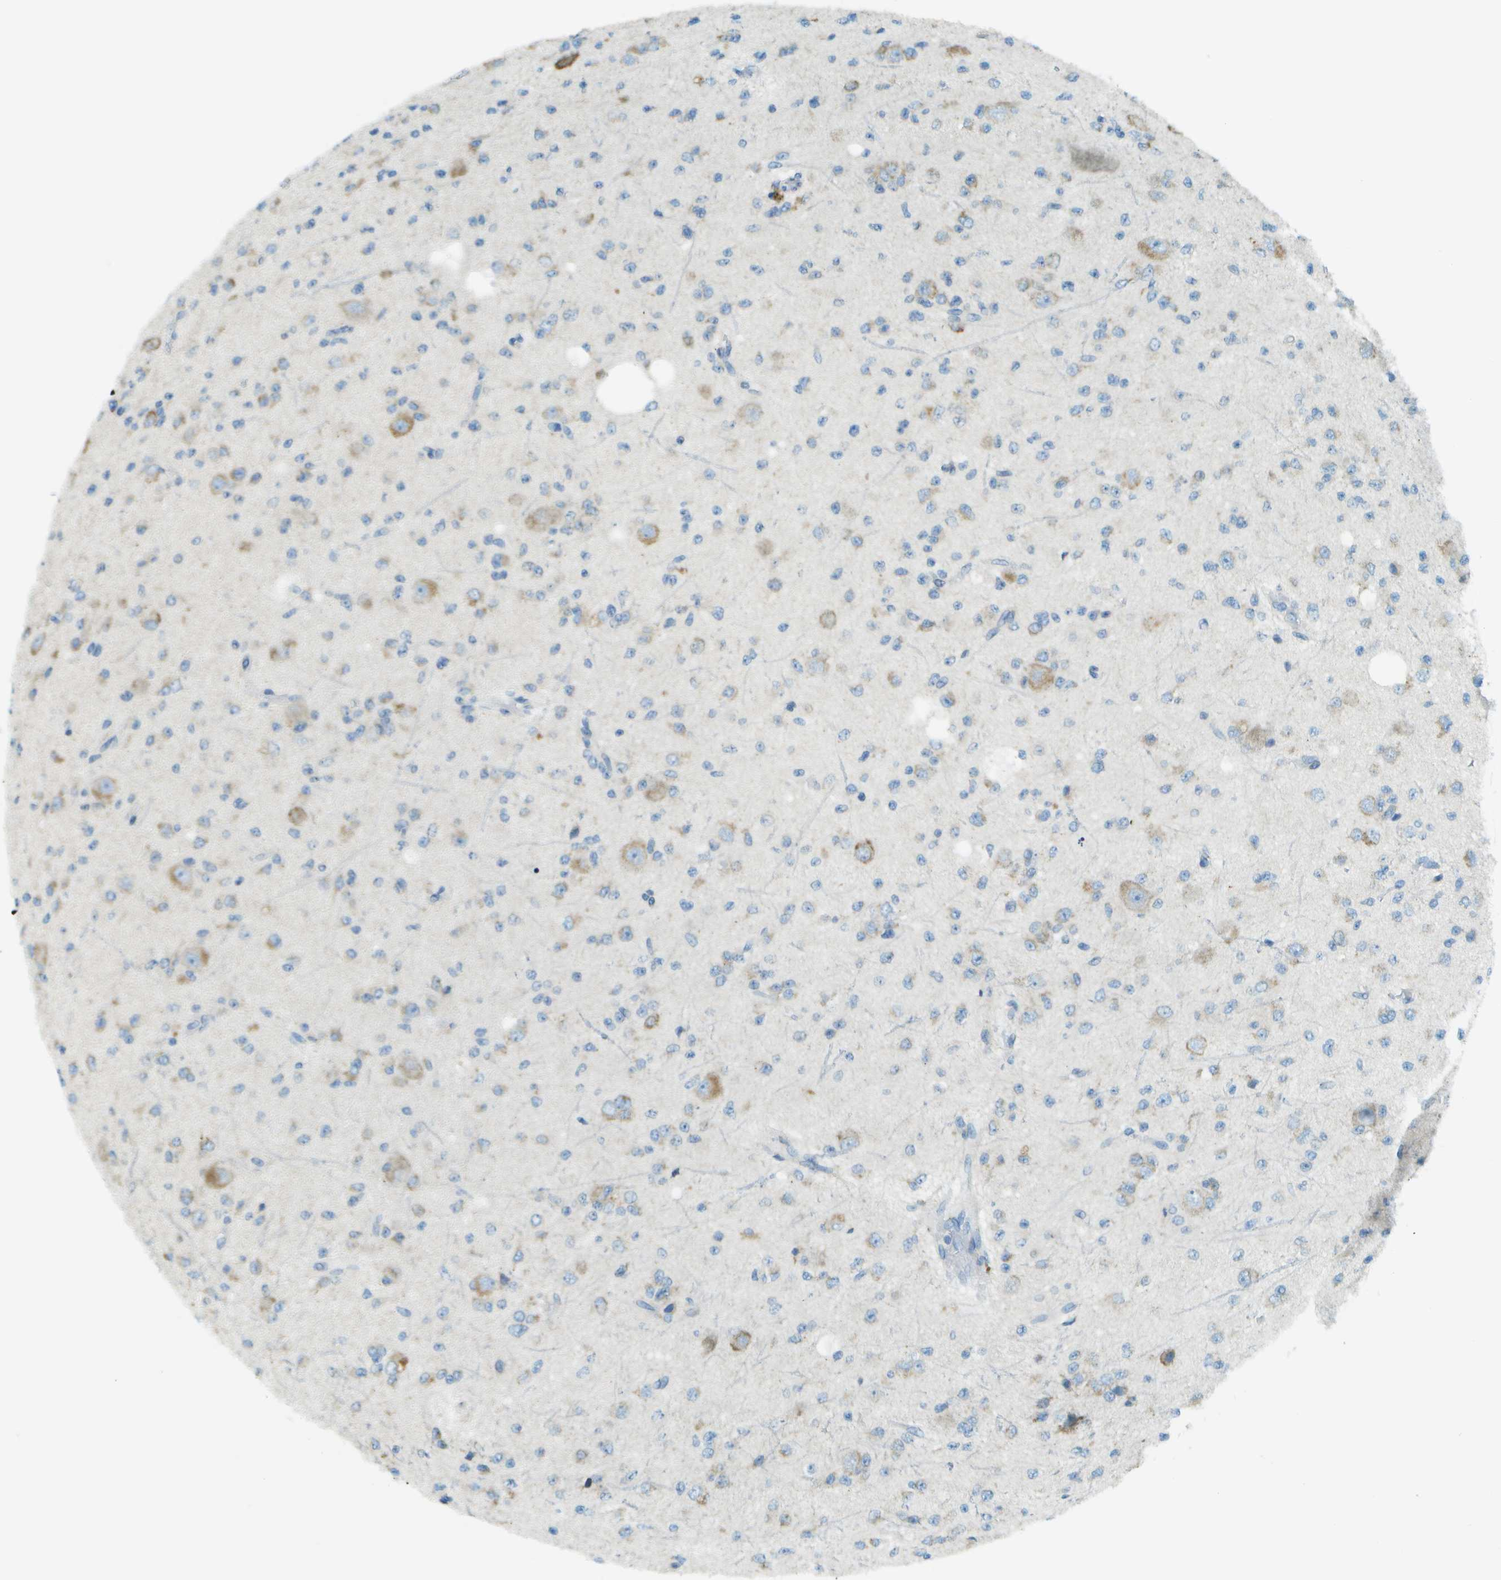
{"staining": {"intensity": "weak", "quantity": "<25%", "location": "cytoplasmic/membranous"}, "tissue": "glioma", "cell_type": "Tumor cells", "image_type": "cancer", "snomed": [{"axis": "morphology", "description": "Glioma, malignant, High grade"}, {"axis": "topography", "description": "pancreas cauda"}], "caption": "An immunohistochemistry (IHC) micrograph of glioma is shown. There is no staining in tumor cells of glioma.", "gene": "KCTD3", "patient": {"sex": "male", "age": 60}}